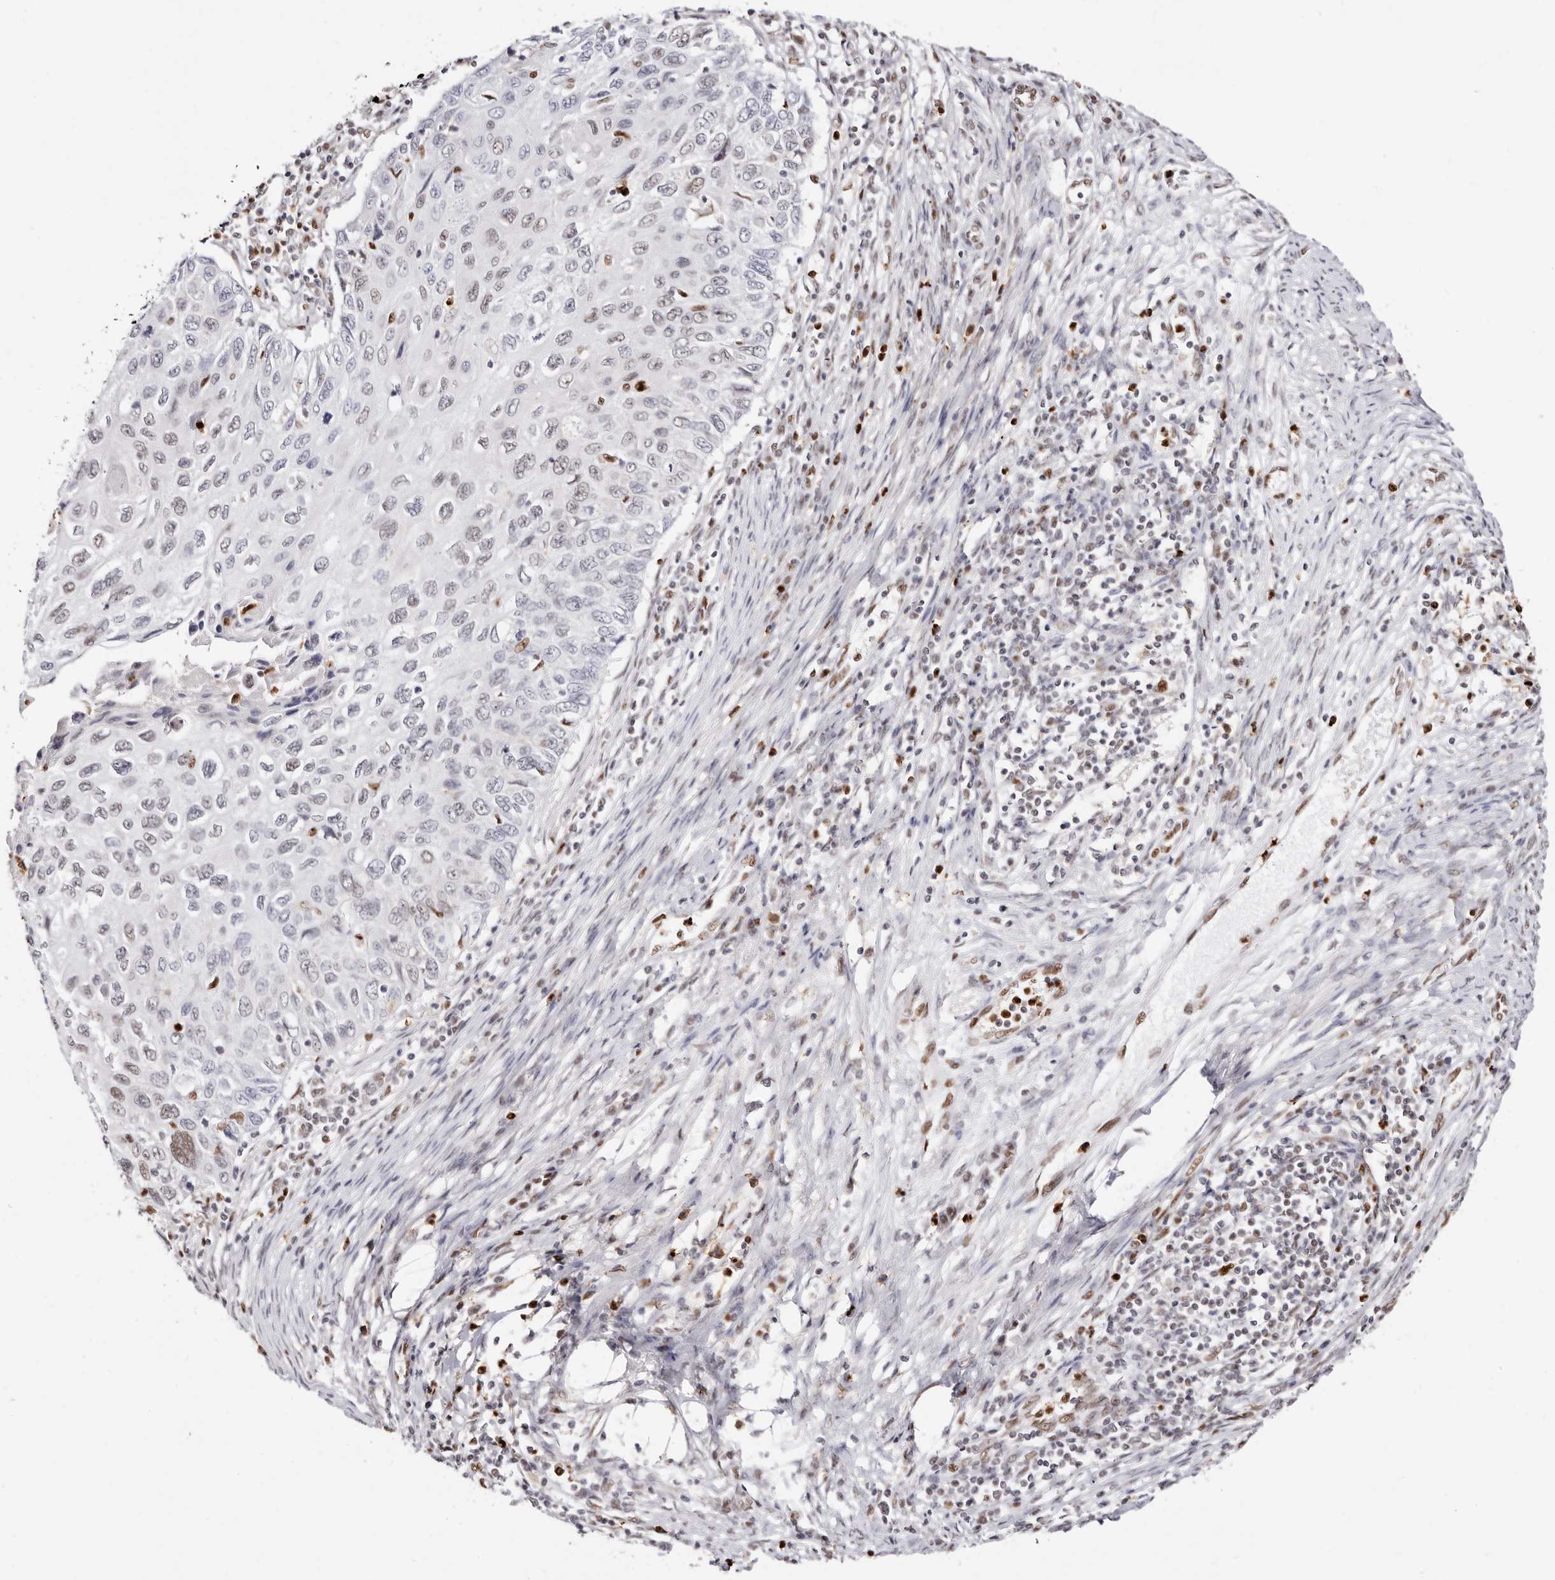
{"staining": {"intensity": "moderate", "quantity": "<25%", "location": "nuclear"}, "tissue": "cervical cancer", "cell_type": "Tumor cells", "image_type": "cancer", "snomed": [{"axis": "morphology", "description": "Squamous cell carcinoma, NOS"}, {"axis": "topography", "description": "Cervix"}], "caption": "Immunohistochemistry (IHC) histopathology image of neoplastic tissue: cervical cancer (squamous cell carcinoma) stained using immunohistochemistry (IHC) demonstrates low levels of moderate protein expression localized specifically in the nuclear of tumor cells, appearing as a nuclear brown color.", "gene": "TKT", "patient": {"sex": "female", "age": 70}}